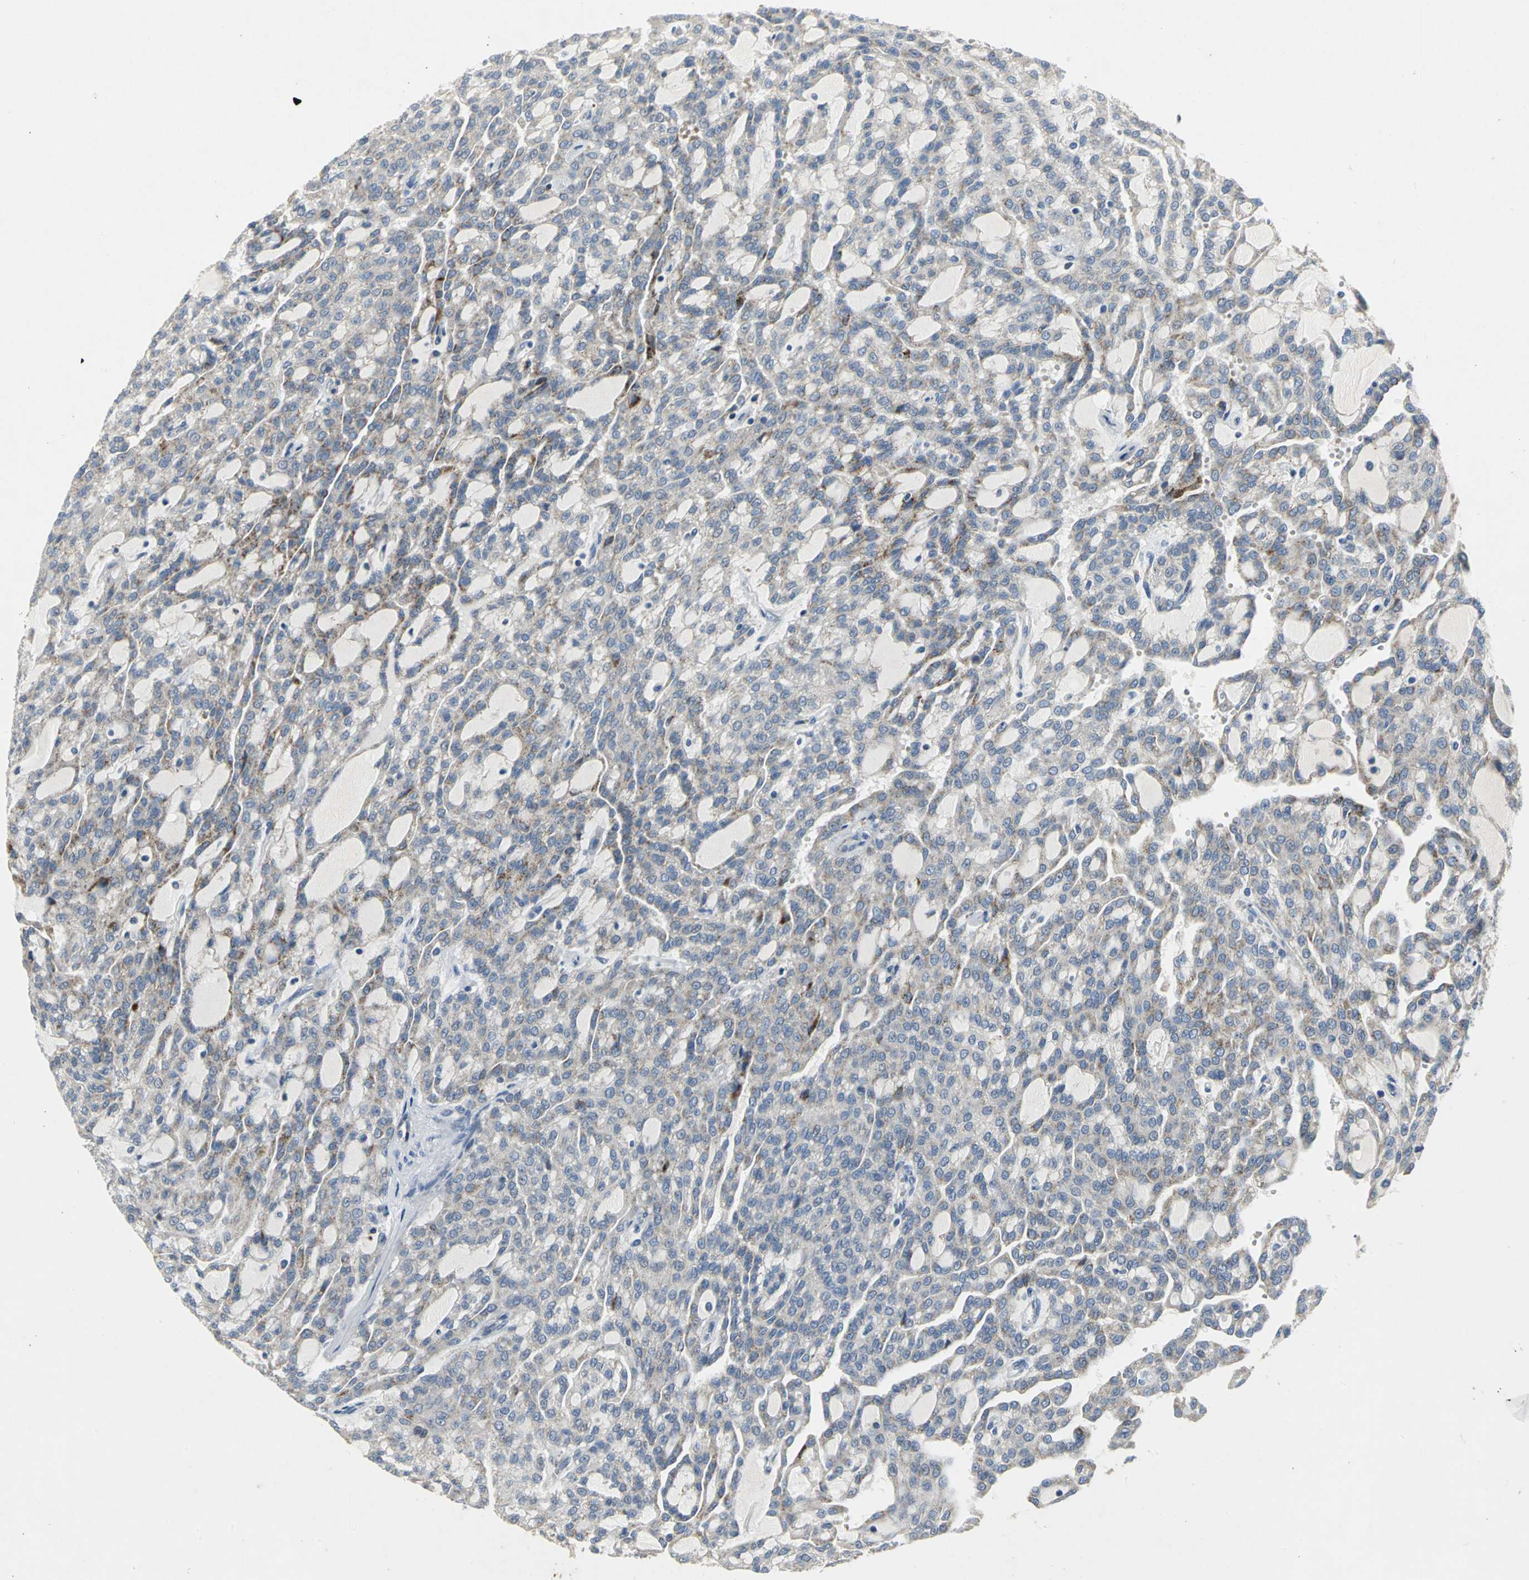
{"staining": {"intensity": "weak", "quantity": "25%-75%", "location": "cytoplasmic/membranous"}, "tissue": "renal cancer", "cell_type": "Tumor cells", "image_type": "cancer", "snomed": [{"axis": "morphology", "description": "Adenocarcinoma, NOS"}, {"axis": "topography", "description": "Kidney"}], "caption": "This is an image of immunohistochemistry (IHC) staining of renal cancer (adenocarcinoma), which shows weak staining in the cytoplasmic/membranous of tumor cells.", "gene": "SPPL2B", "patient": {"sex": "male", "age": 63}}